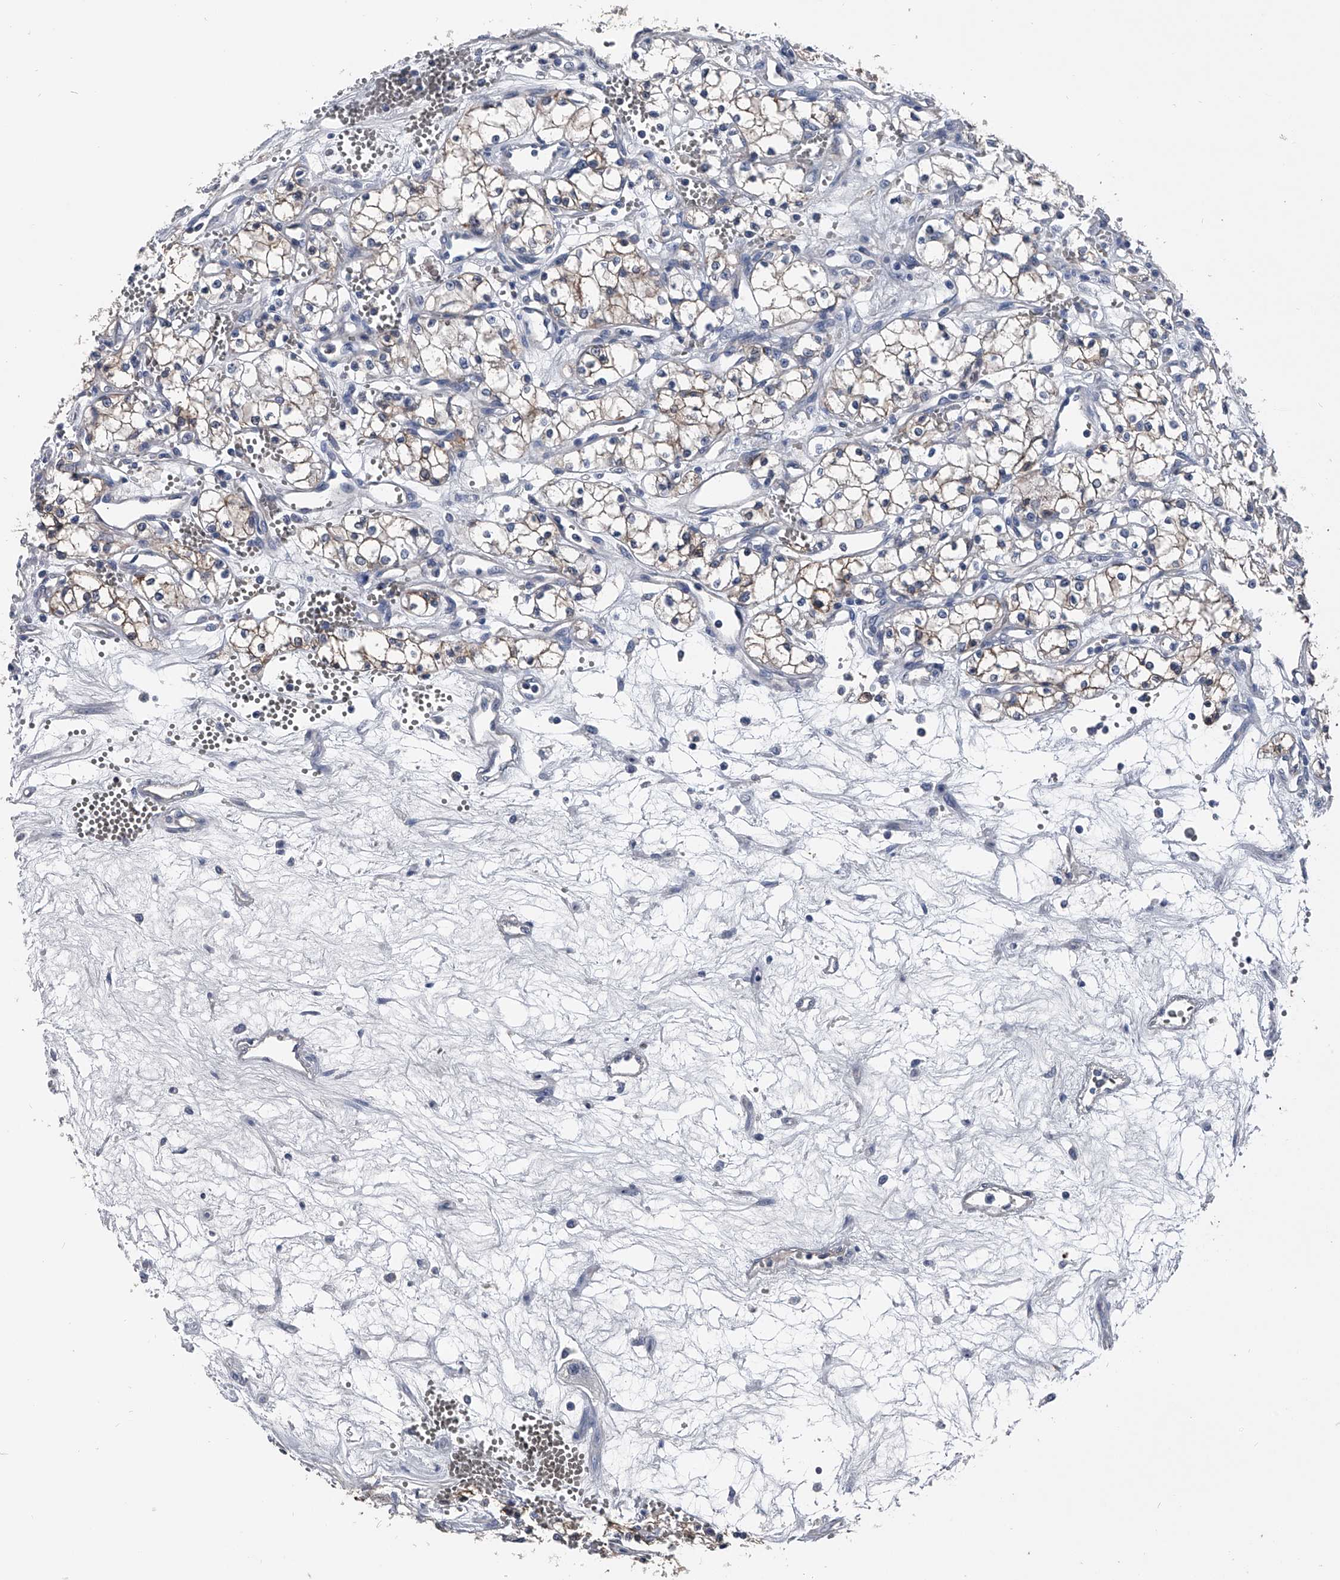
{"staining": {"intensity": "weak", "quantity": ">75%", "location": "cytoplasmic/membranous"}, "tissue": "renal cancer", "cell_type": "Tumor cells", "image_type": "cancer", "snomed": [{"axis": "morphology", "description": "Adenocarcinoma, NOS"}, {"axis": "topography", "description": "Kidney"}], "caption": "The micrograph displays staining of renal adenocarcinoma, revealing weak cytoplasmic/membranous protein expression (brown color) within tumor cells.", "gene": "KIF13A", "patient": {"sex": "male", "age": 59}}